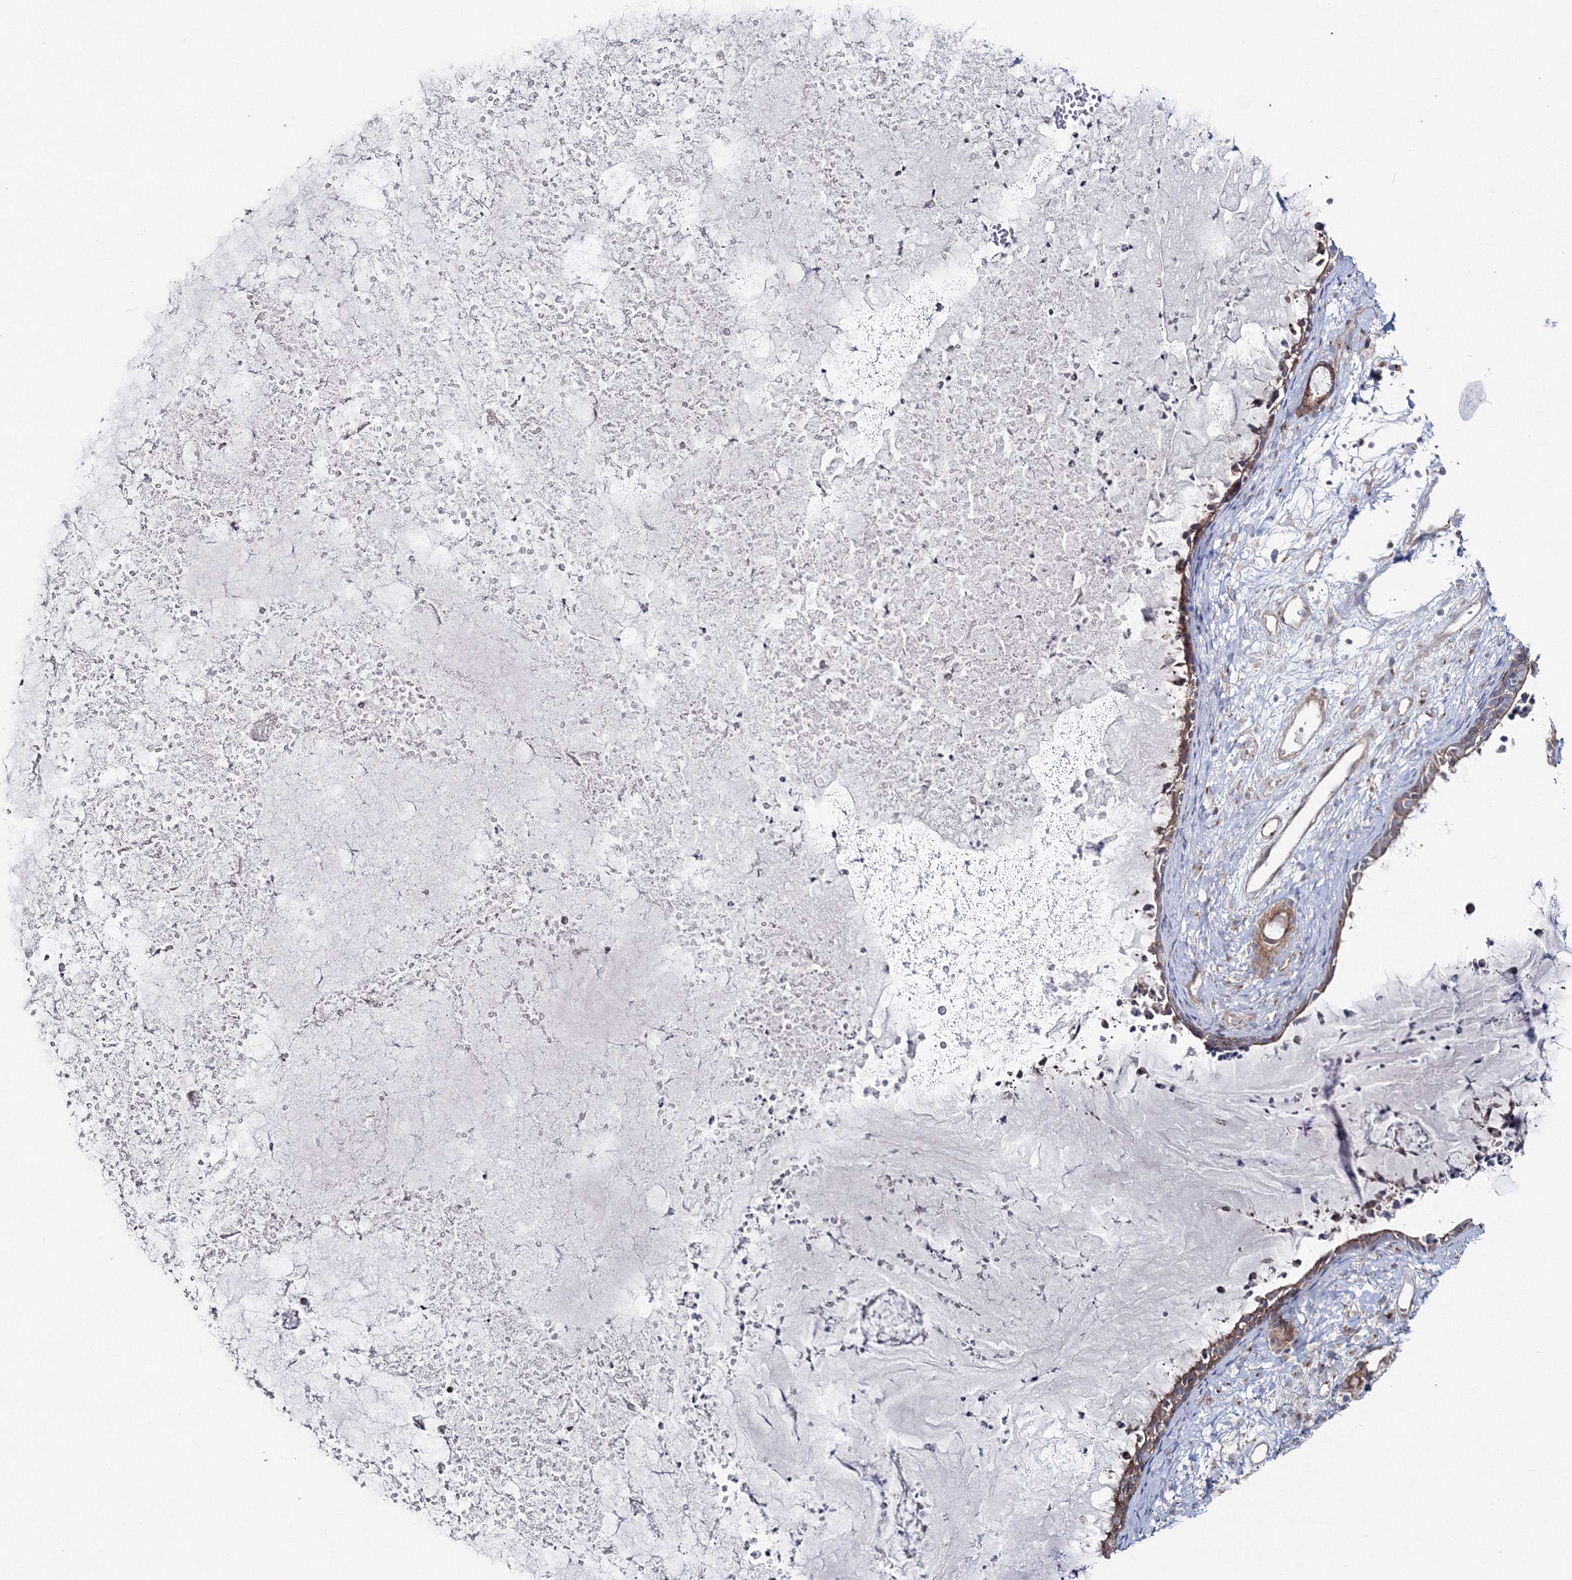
{"staining": {"intensity": "moderate", "quantity": ">75%", "location": "cytoplasmic/membranous"}, "tissue": "nasopharynx", "cell_type": "Respiratory epithelial cells", "image_type": "normal", "snomed": [{"axis": "morphology", "description": "Normal tissue, NOS"}, {"axis": "topography", "description": "Nasopharynx"}], "caption": "Protein staining reveals moderate cytoplasmic/membranous expression in about >75% of respiratory epithelial cells in normal nasopharynx.", "gene": "GGA2", "patient": {"sex": "male", "age": 22}}